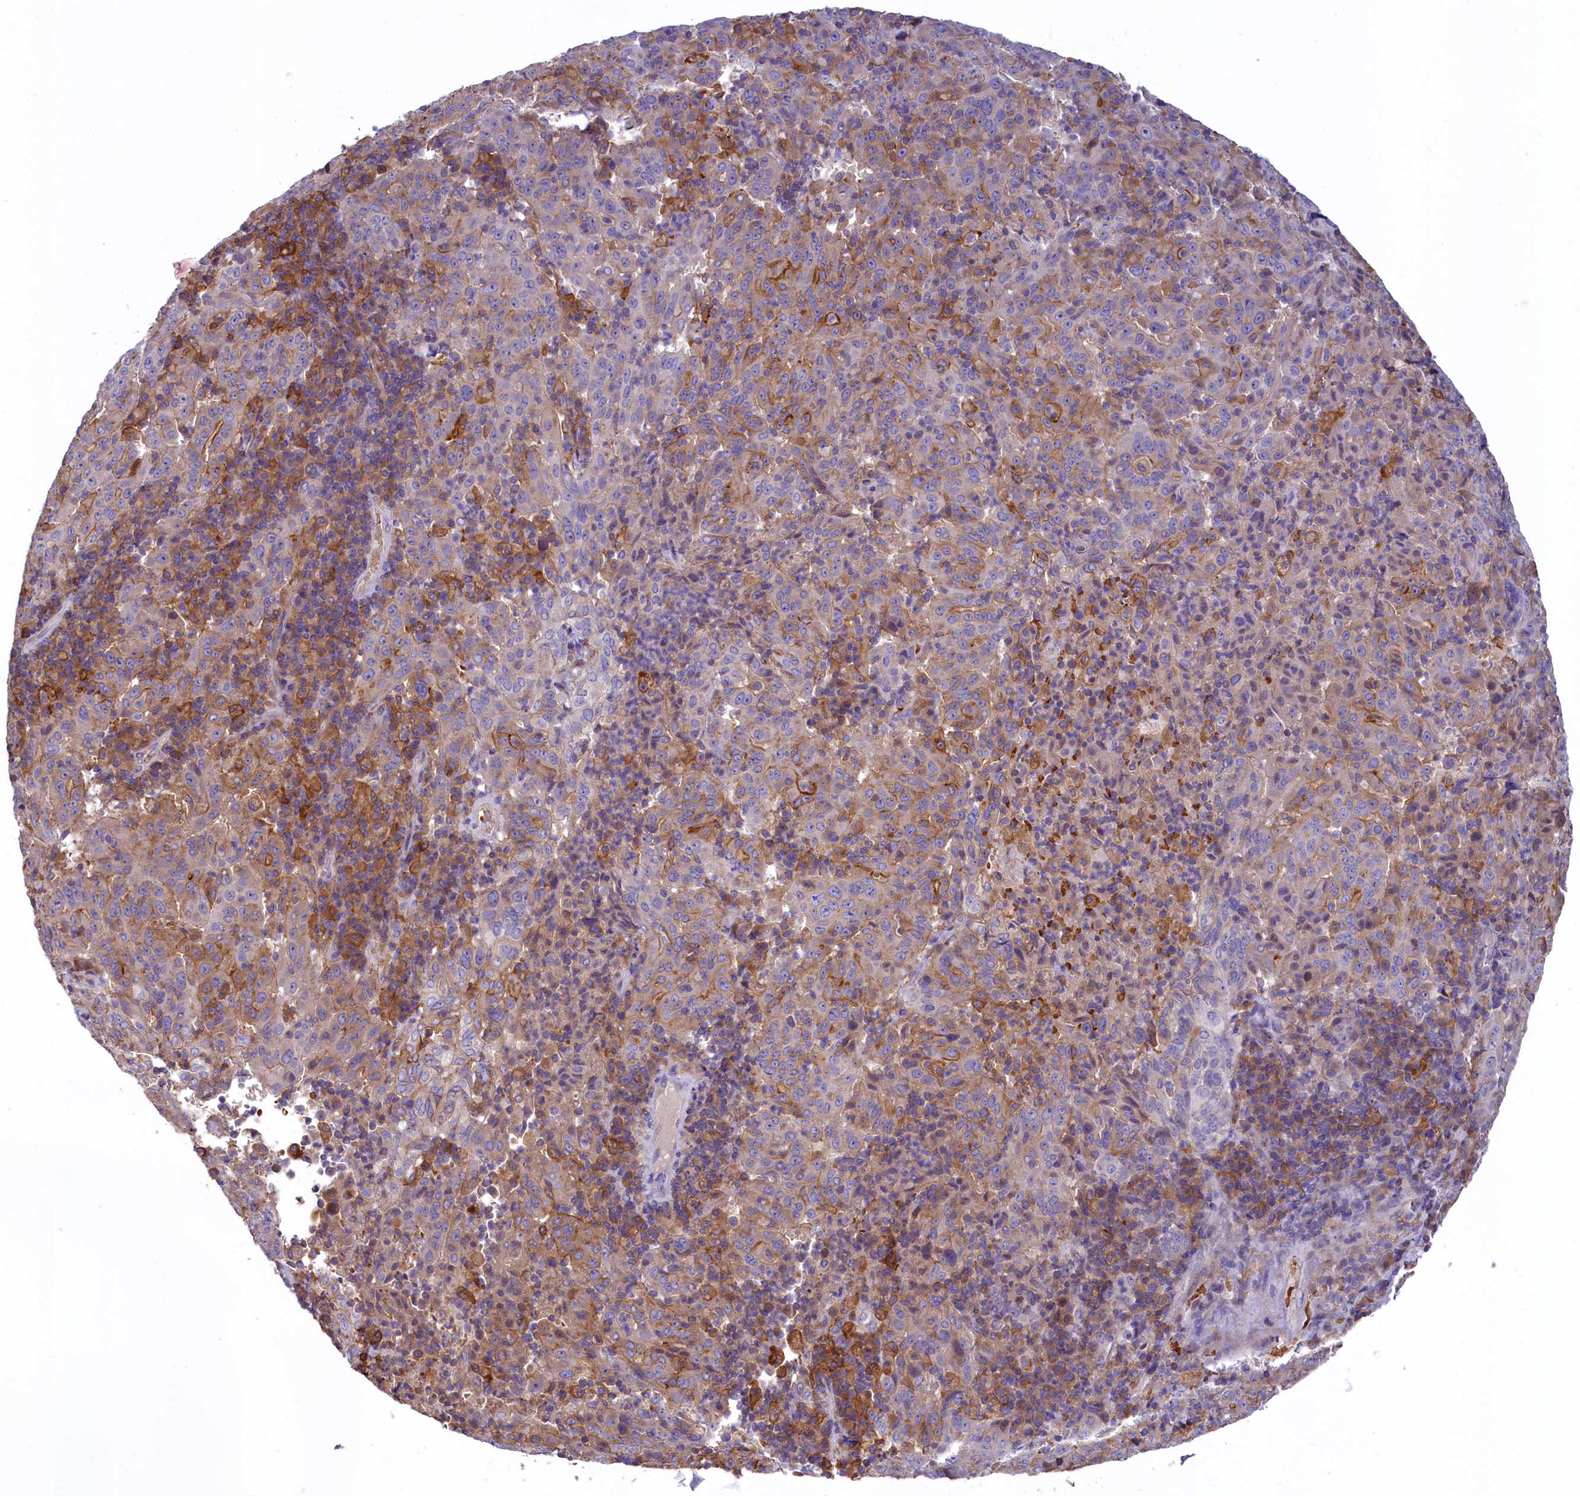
{"staining": {"intensity": "moderate", "quantity": "<25%", "location": "cytoplasmic/membranous"}, "tissue": "pancreatic cancer", "cell_type": "Tumor cells", "image_type": "cancer", "snomed": [{"axis": "morphology", "description": "Adenocarcinoma, NOS"}, {"axis": "topography", "description": "Pancreas"}], "caption": "Immunohistochemical staining of pancreatic cancer (adenocarcinoma) reveals low levels of moderate cytoplasmic/membranous staining in about <25% of tumor cells.", "gene": "HPS6", "patient": {"sex": "male", "age": 63}}